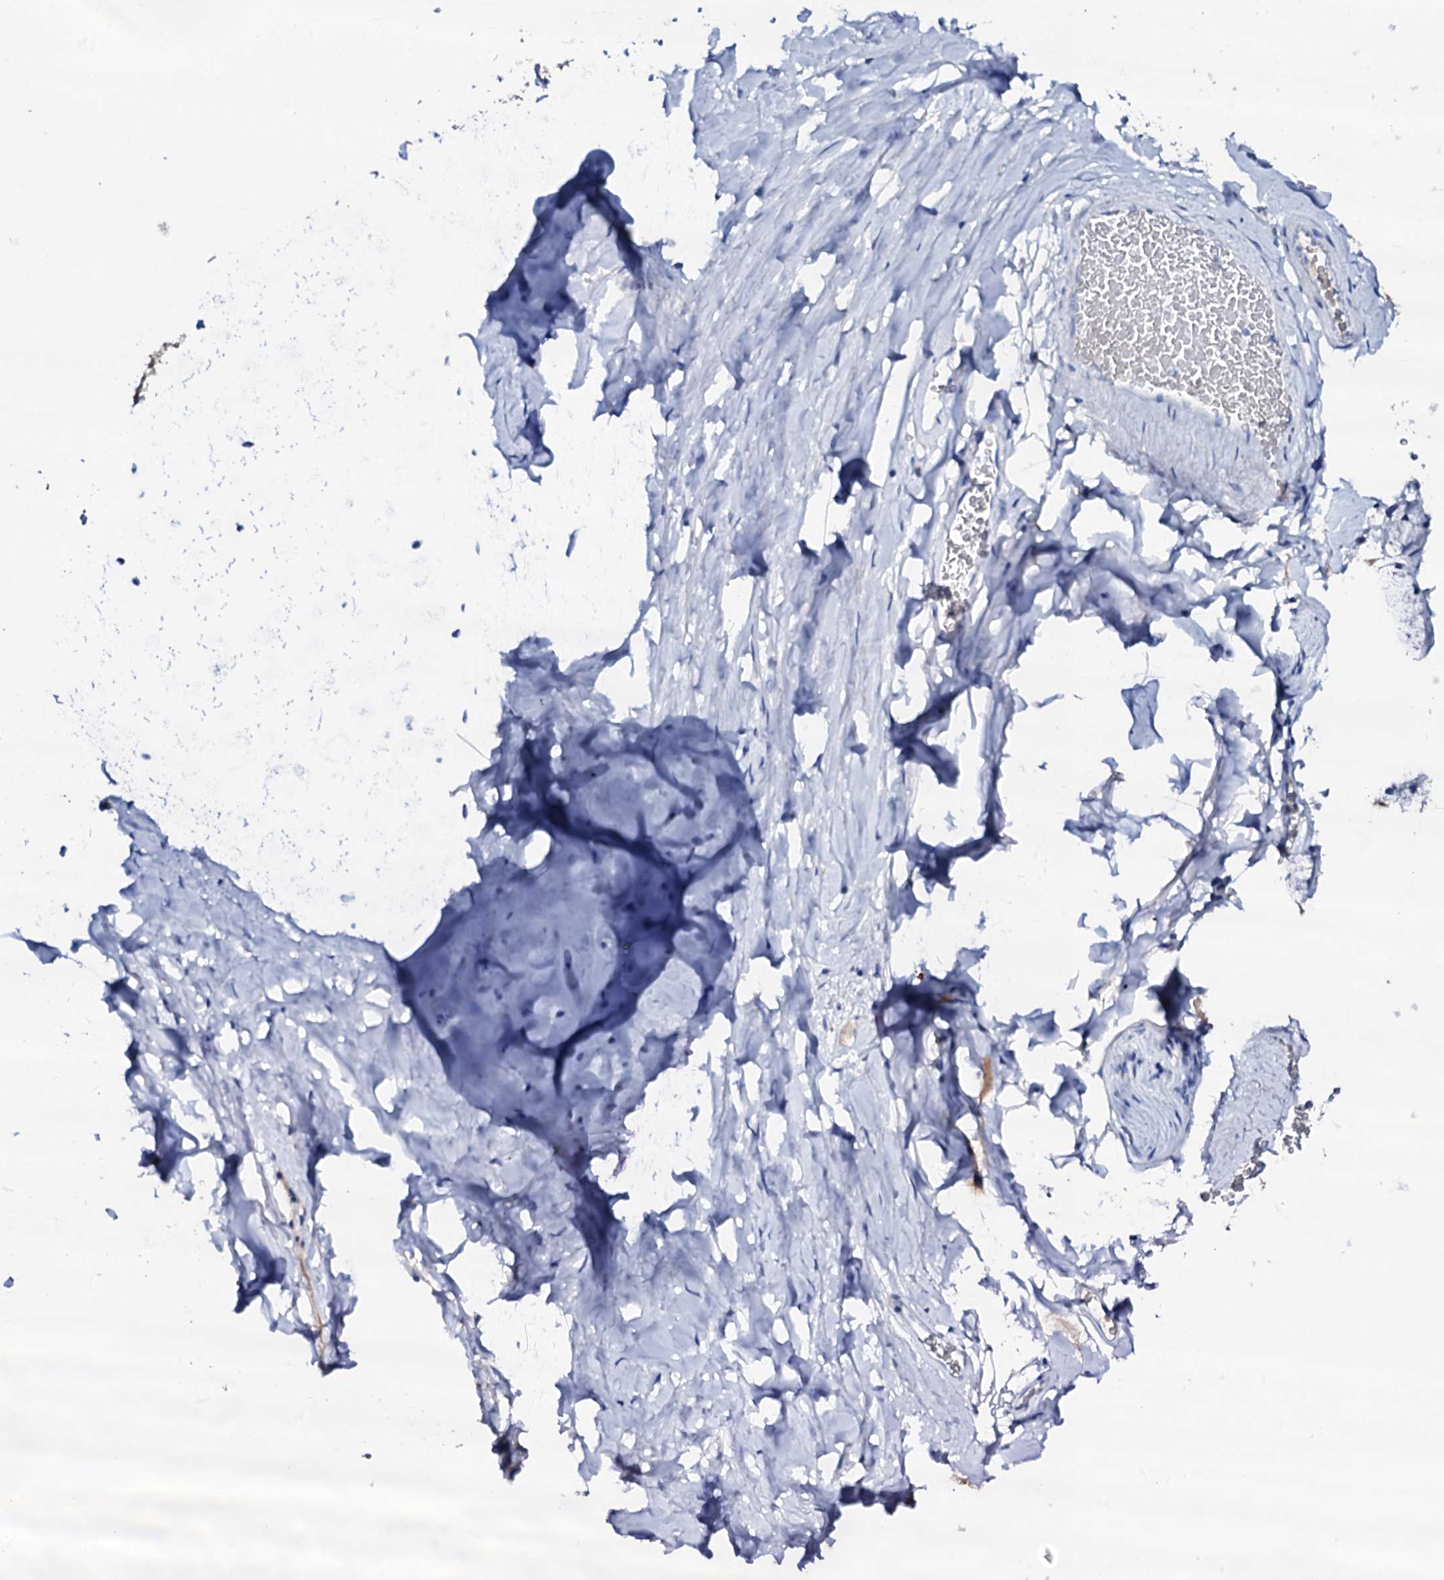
{"staining": {"intensity": "negative", "quantity": "none", "location": "none"}, "tissue": "adipose tissue", "cell_type": "Adipocytes", "image_type": "normal", "snomed": [{"axis": "morphology", "description": "Normal tissue, NOS"}, {"axis": "topography", "description": "Lymph node"}, {"axis": "topography", "description": "Bronchus"}], "caption": "Adipocytes are negative for protein expression in unremarkable human adipose tissue.", "gene": "FBXL16", "patient": {"sex": "male", "age": 63}}